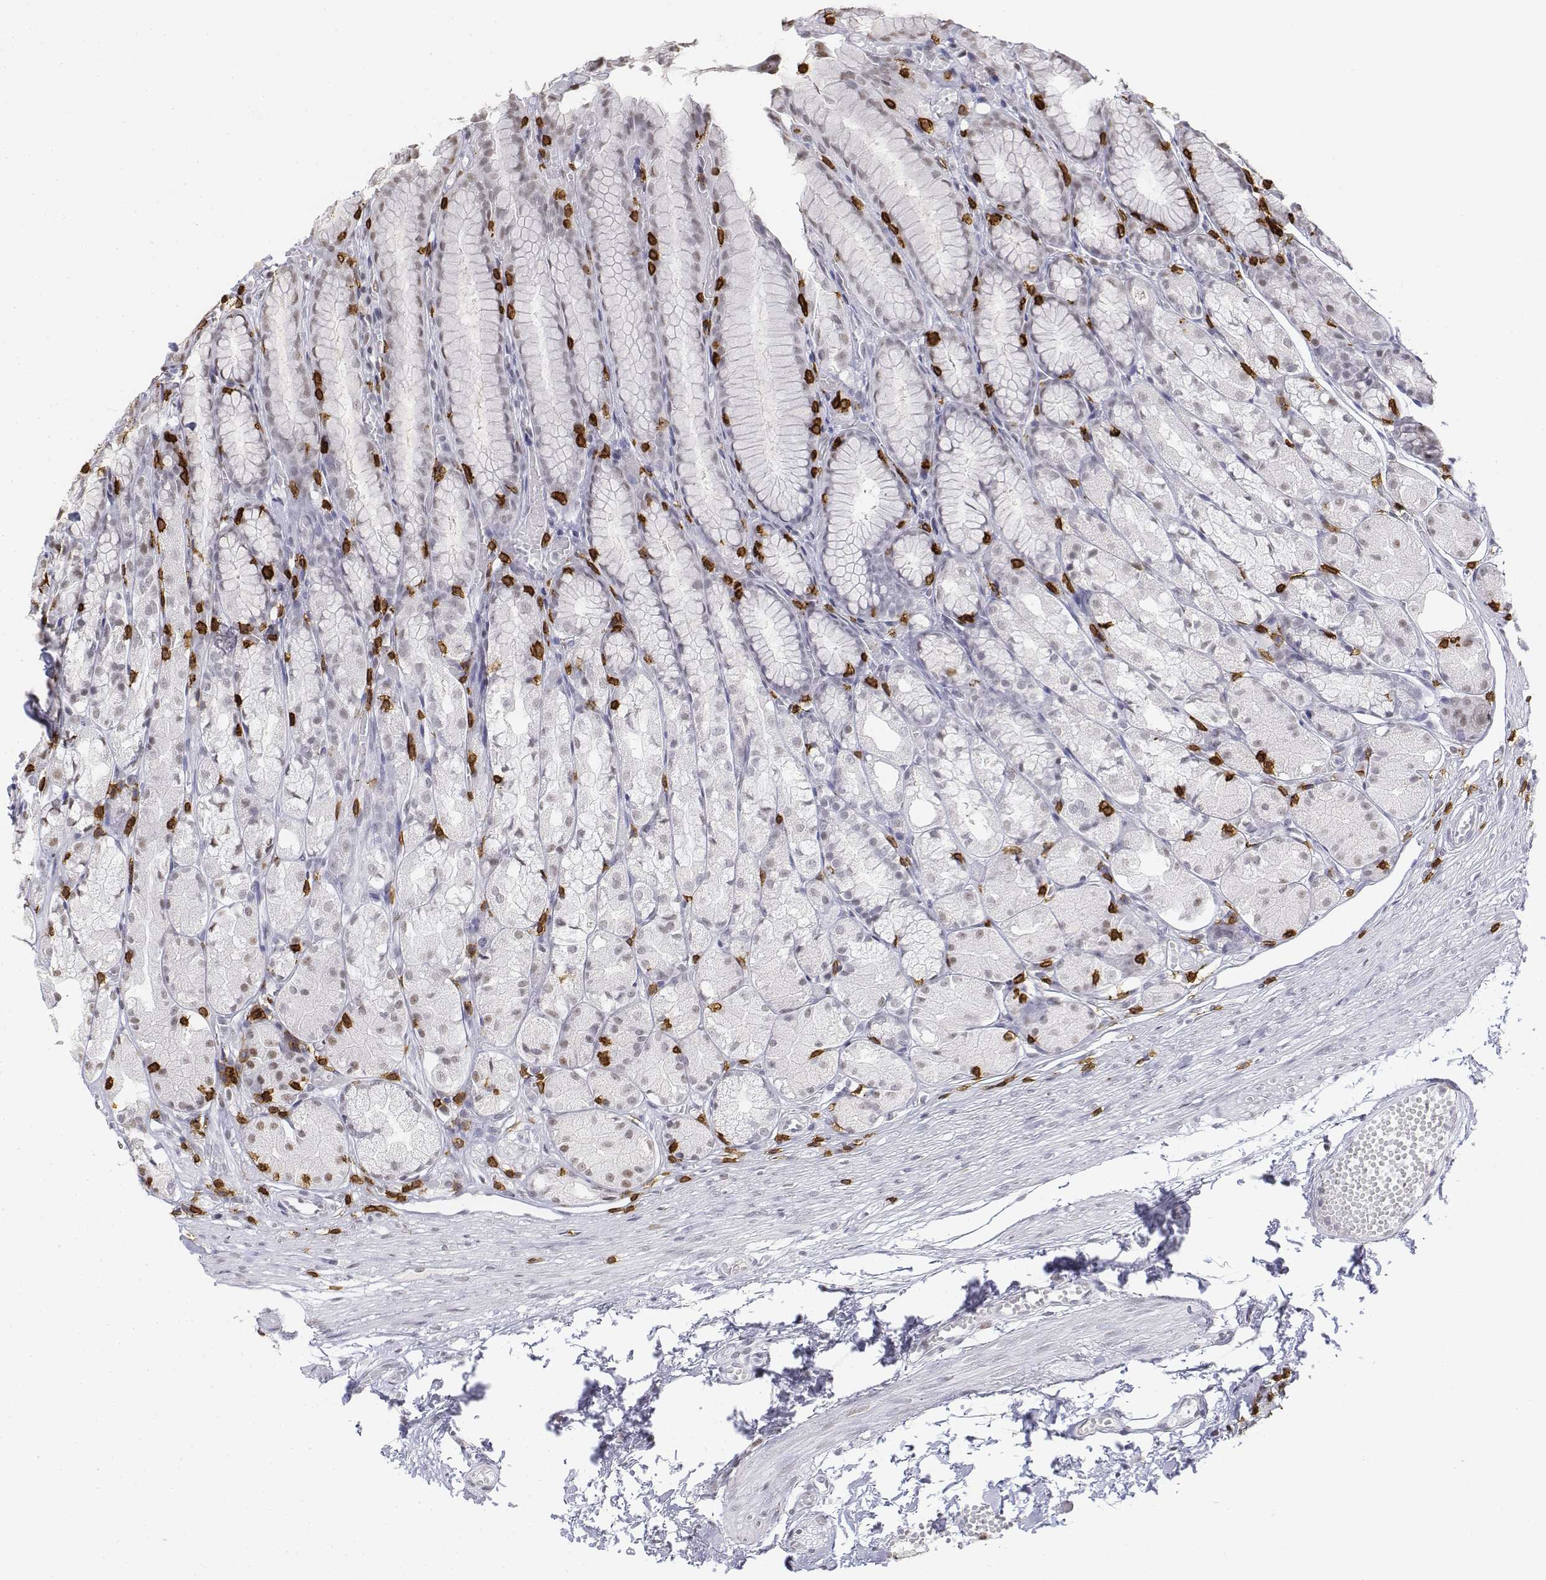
{"staining": {"intensity": "weak", "quantity": "25%-75%", "location": "nuclear"}, "tissue": "stomach", "cell_type": "Glandular cells", "image_type": "normal", "snomed": [{"axis": "morphology", "description": "Normal tissue, NOS"}, {"axis": "topography", "description": "Stomach"}], "caption": "Protein expression analysis of benign human stomach reveals weak nuclear positivity in approximately 25%-75% of glandular cells. The staining was performed using DAB (3,3'-diaminobenzidine), with brown indicating positive protein expression. Nuclei are stained blue with hematoxylin.", "gene": "CD3E", "patient": {"sex": "male", "age": 70}}